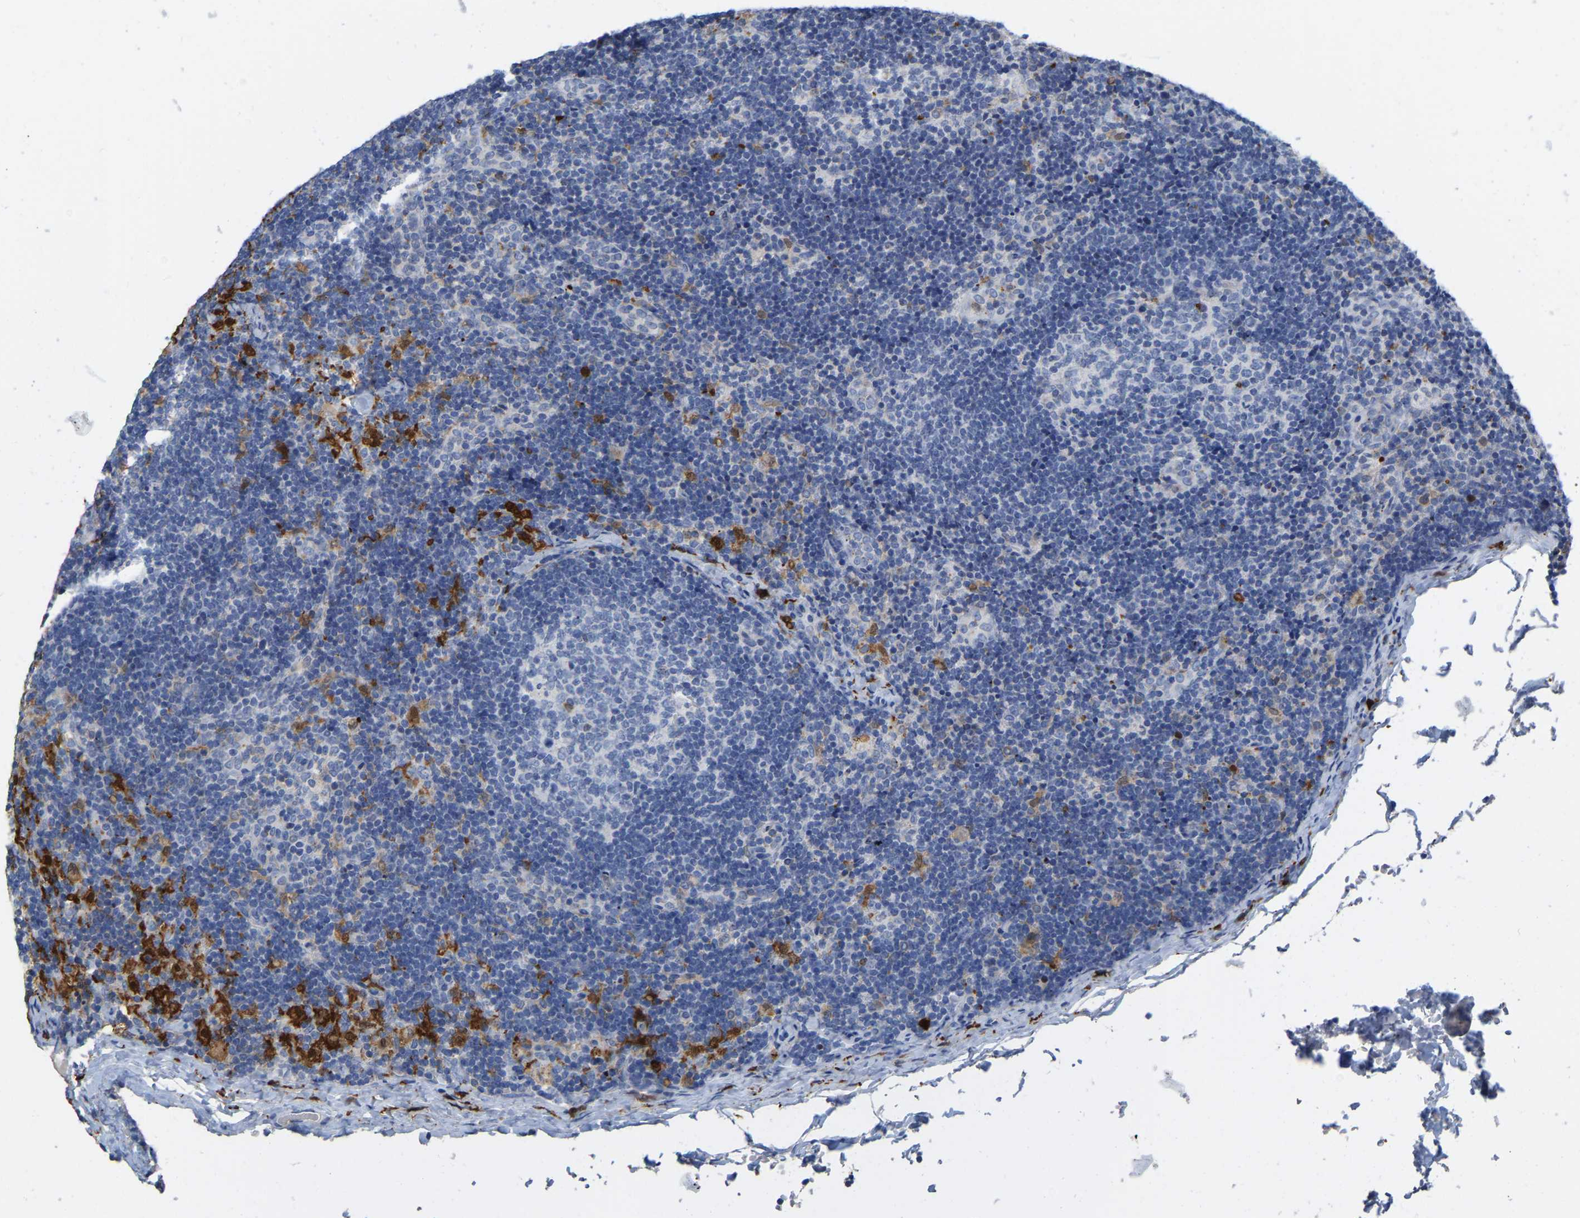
{"staining": {"intensity": "negative", "quantity": "none", "location": "none"}, "tissue": "lymph node", "cell_type": "Germinal center cells", "image_type": "normal", "snomed": [{"axis": "morphology", "description": "Normal tissue, NOS"}, {"axis": "topography", "description": "Lymph node"}], "caption": "Germinal center cells are negative for brown protein staining in benign lymph node. (Stains: DAB immunohistochemistry (IHC) with hematoxylin counter stain, Microscopy: brightfield microscopy at high magnification).", "gene": "ULBP2", "patient": {"sex": "female", "age": 14}}